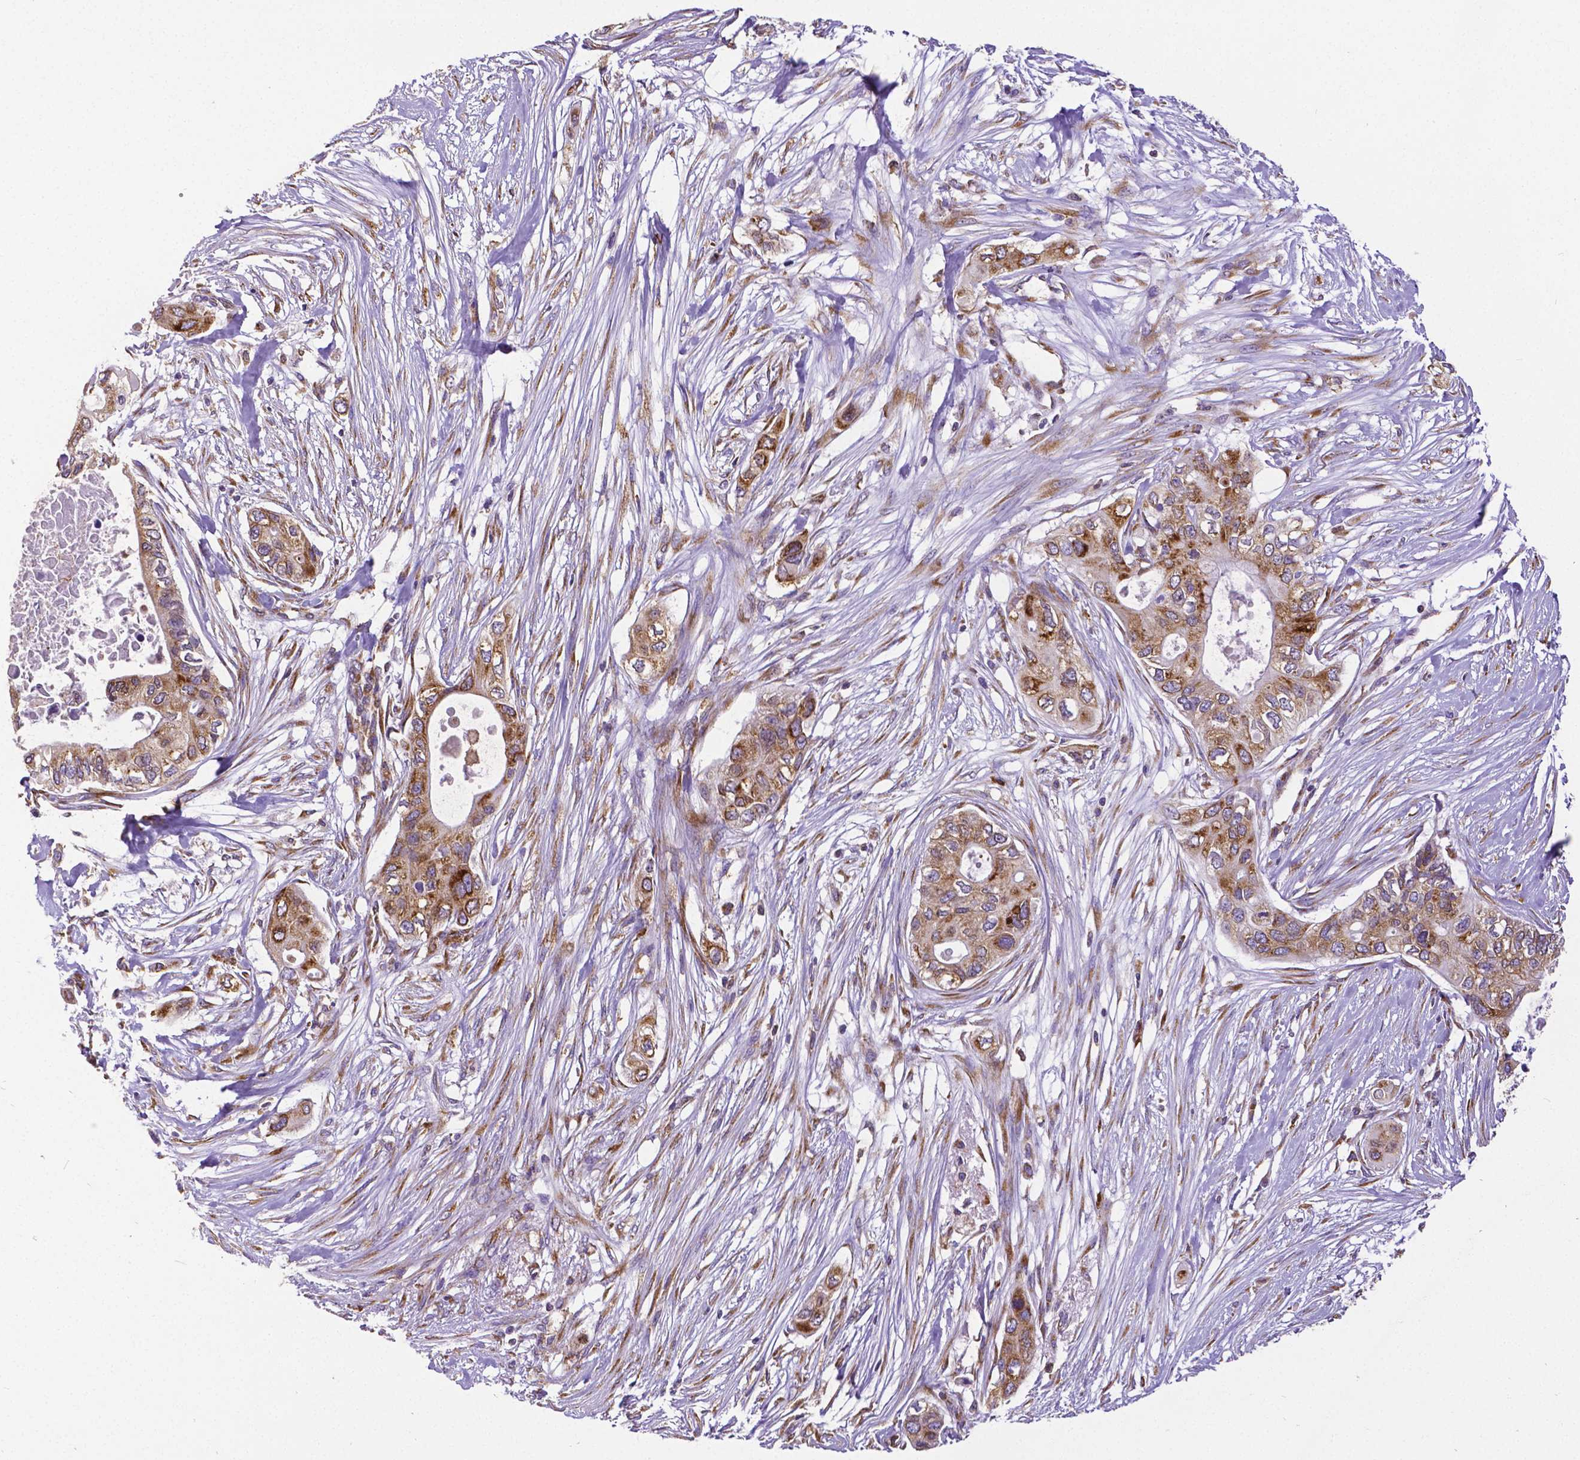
{"staining": {"intensity": "moderate", "quantity": ">75%", "location": "cytoplasmic/membranous"}, "tissue": "pancreatic cancer", "cell_type": "Tumor cells", "image_type": "cancer", "snomed": [{"axis": "morphology", "description": "Adenocarcinoma, NOS"}, {"axis": "topography", "description": "Pancreas"}], "caption": "A photomicrograph showing moderate cytoplasmic/membranous staining in approximately >75% of tumor cells in pancreatic cancer (adenocarcinoma), as visualized by brown immunohistochemical staining.", "gene": "MTDH", "patient": {"sex": "female", "age": 63}}